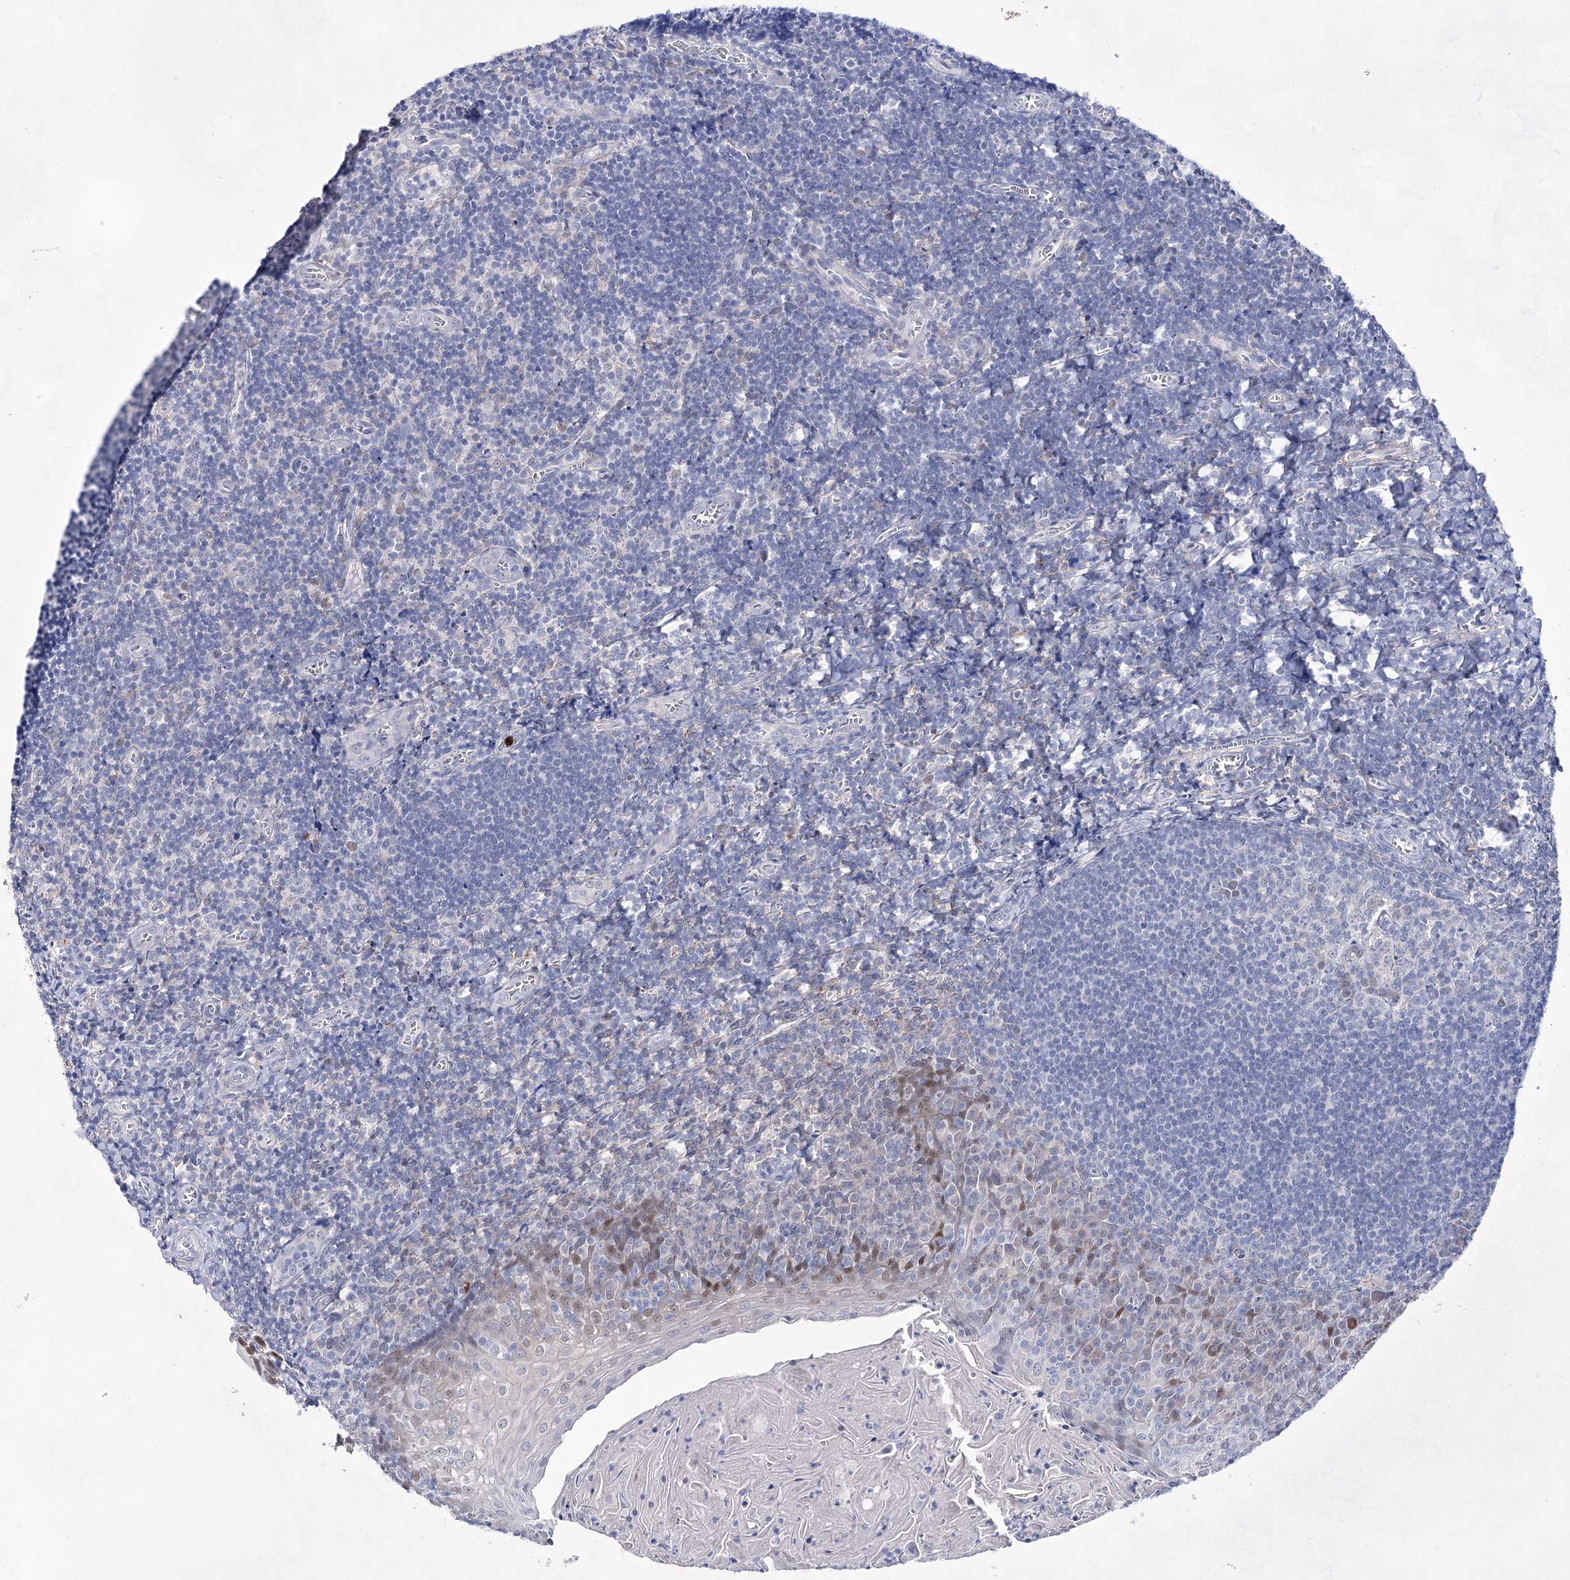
{"staining": {"intensity": "negative", "quantity": "none", "location": "none"}, "tissue": "tonsil", "cell_type": "Germinal center cells", "image_type": "normal", "snomed": [{"axis": "morphology", "description": "Normal tissue, NOS"}, {"axis": "topography", "description": "Tonsil"}], "caption": "The photomicrograph reveals no staining of germinal center cells in unremarkable tonsil.", "gene": "UGDH", "patient": {"sex": "male", "age": 27}}